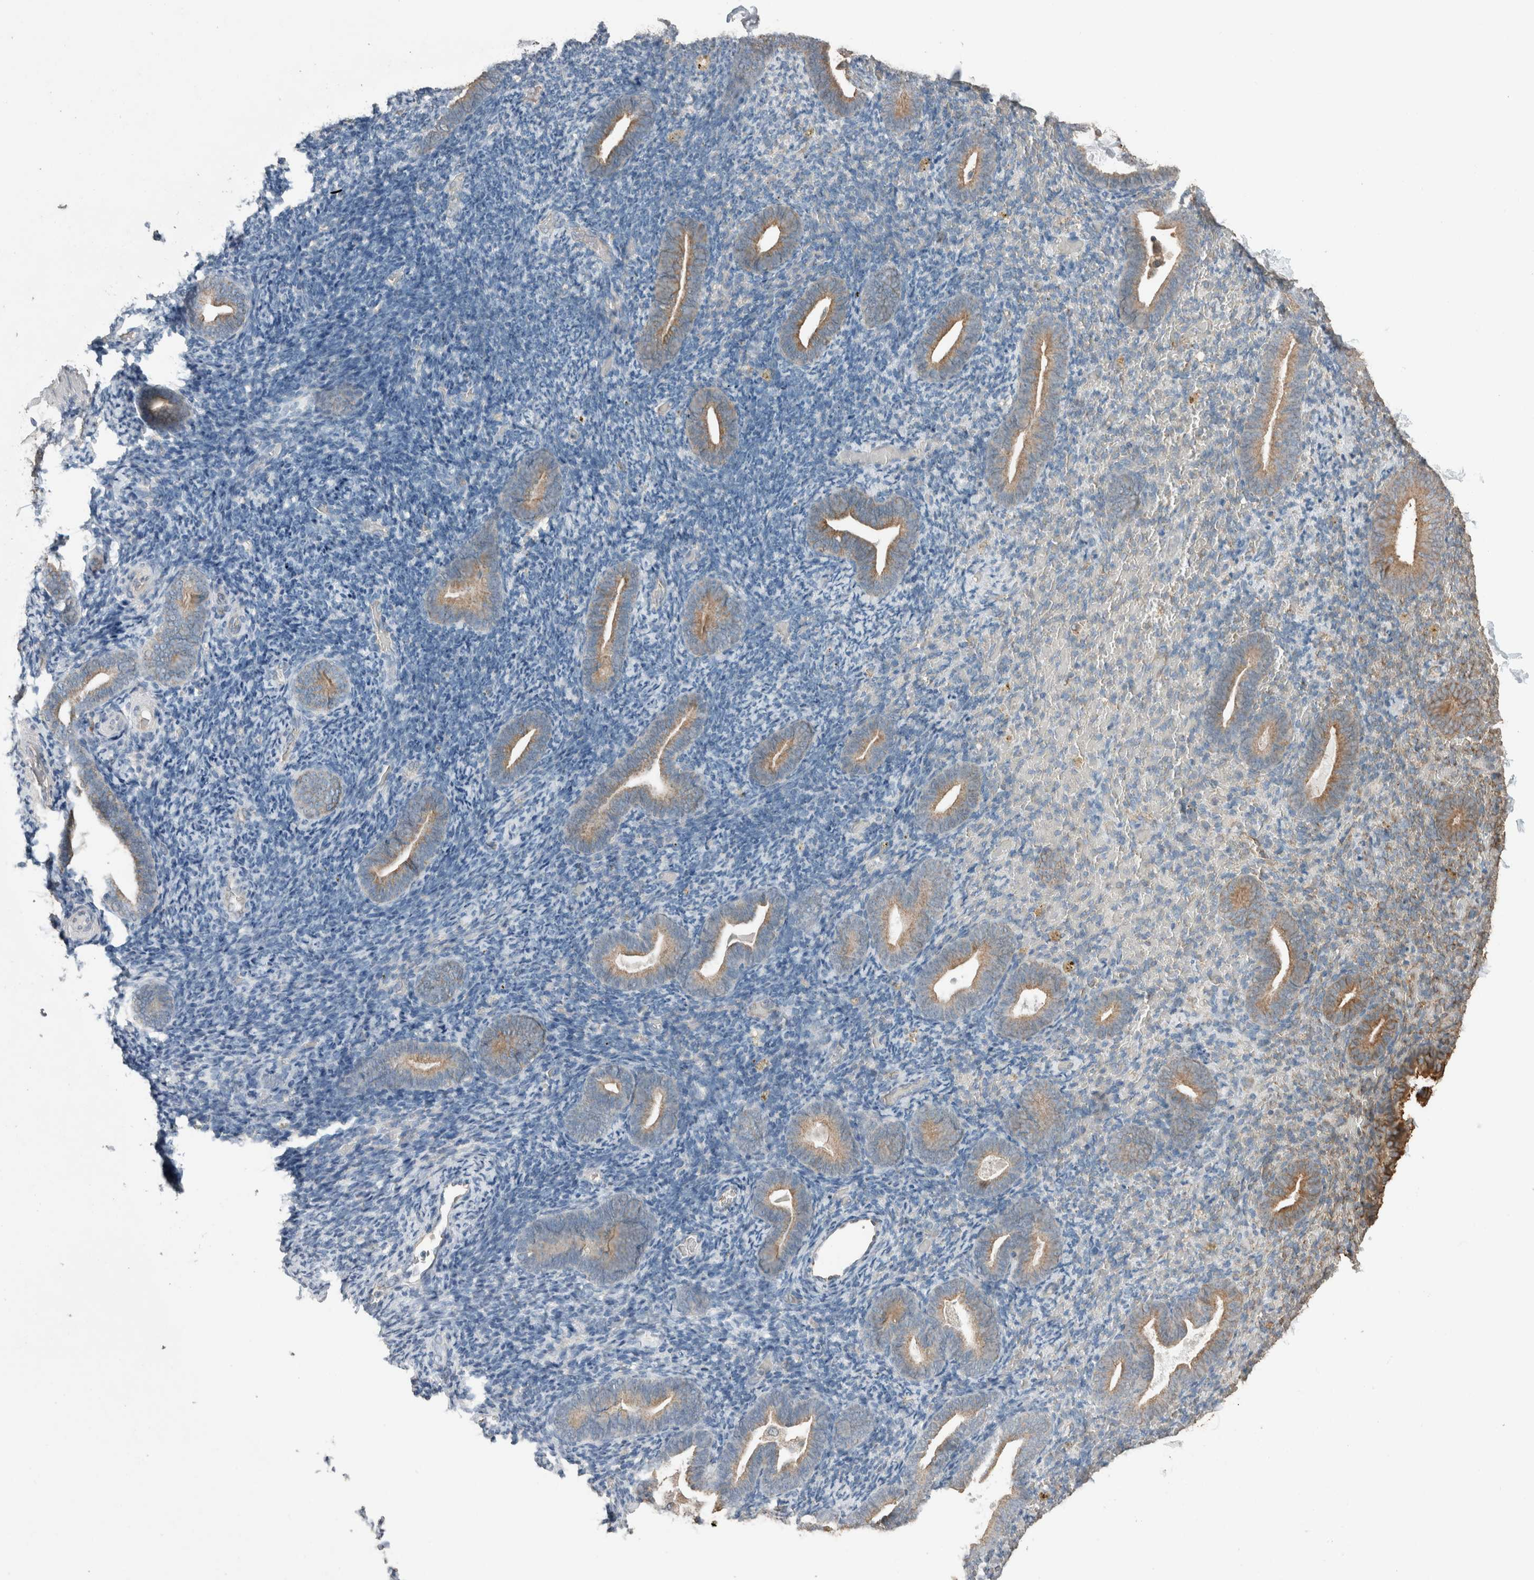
{"staining": {"intensity": "negative", "quantity": "none", "location": "none"}, "tissue": "endometrium", "cell_type": "Cells in endometrial stroma", "image_type": "normal", "snomed": [{"axis": "morphology", "description": "Normal tissue, NOS"}, {"axis": "topography", "description": "Endometrium"}], "caption": "Cells in endometrial stroma show no significant protein staining in benign endometrium.", "gene": "ACVR2B", "patient": {"sex": "female", "age": 51}}